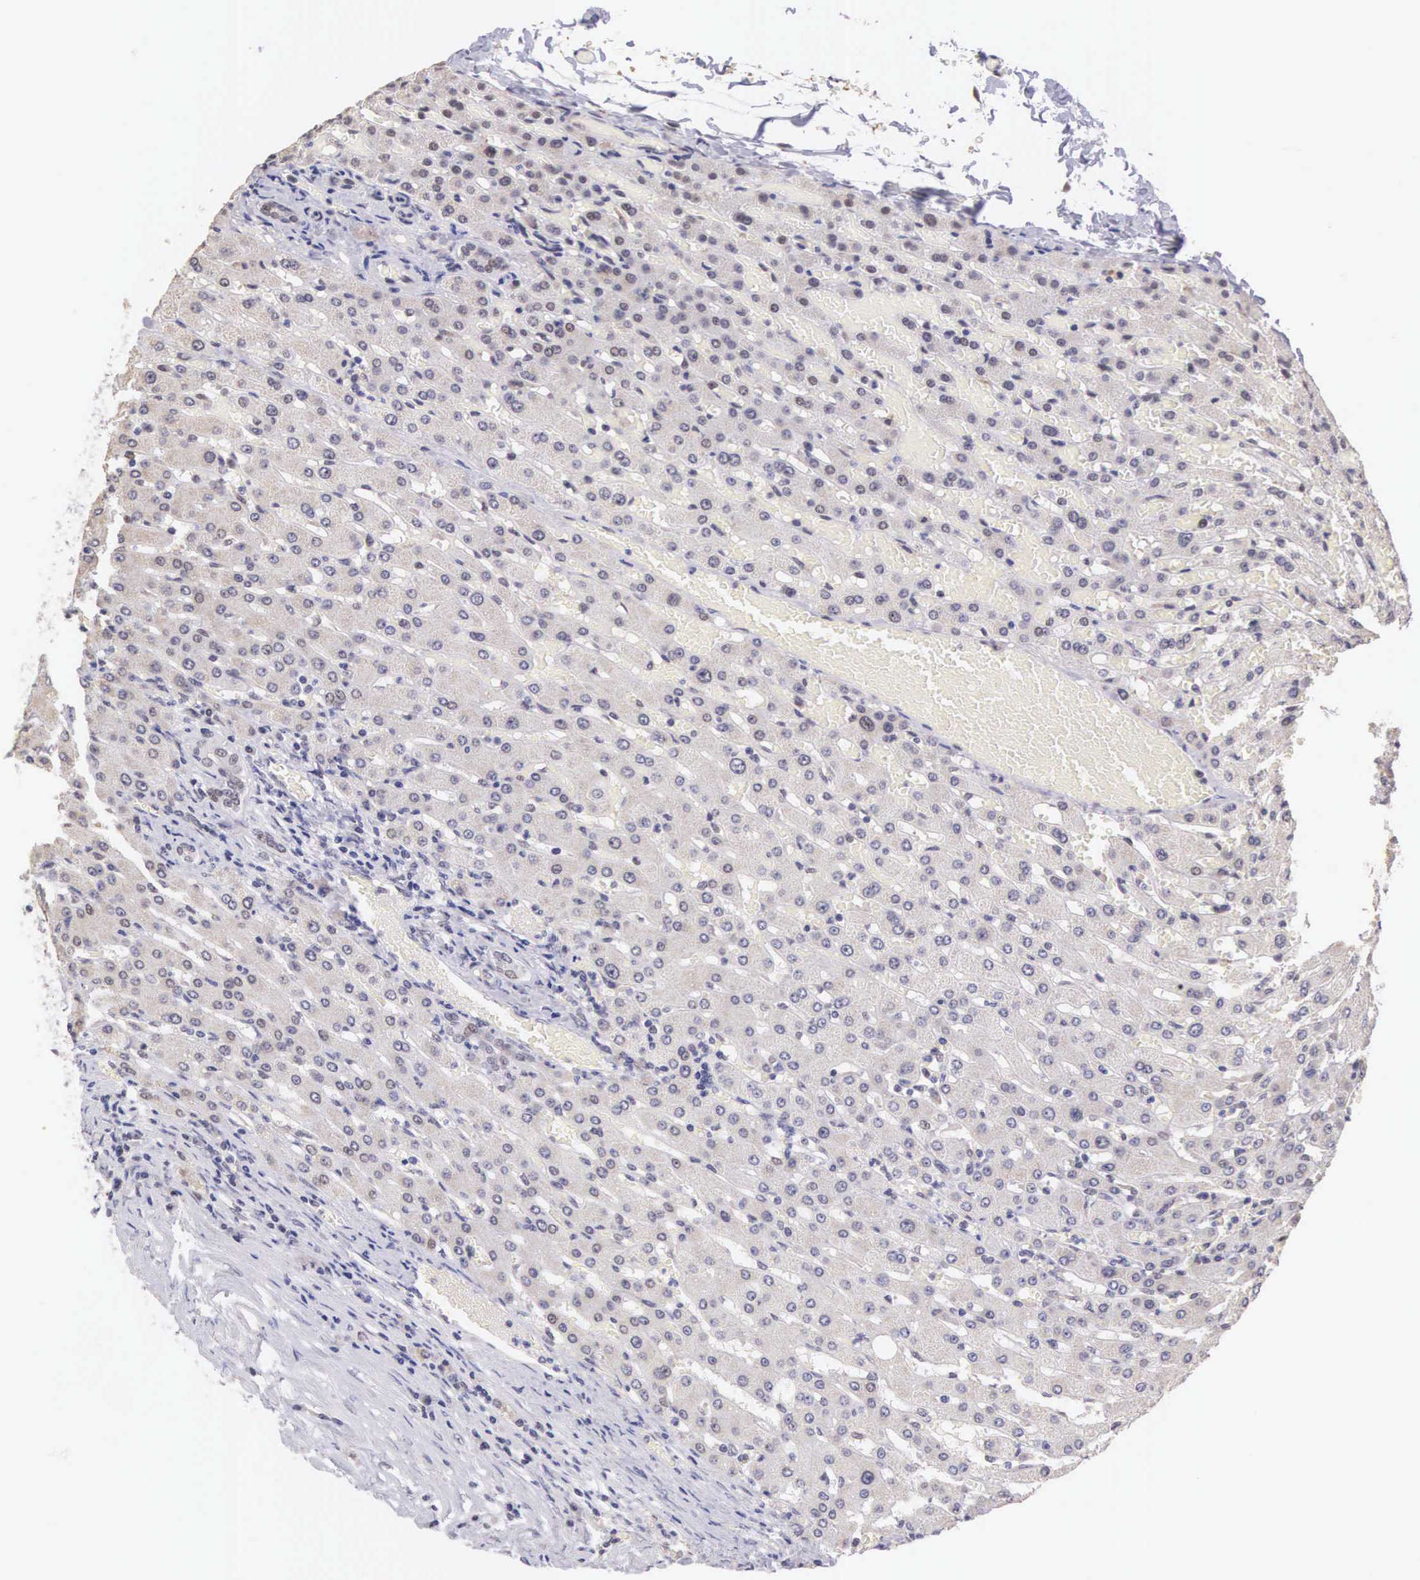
{"staining": {"intensity": "negative", "quantity": "none", "location": "none"}, "tissue": "liver", "cell_type": "Cholangiocytes", "image_type": "normal", "snomed": [{"axis": "morphology", "description": "Normal tissue, NOS"}, {"axis": "topography", "description": "Liver"}], "caption": "The micrograph demonstrates no significant staining in cholangiocytes of liver. Brightfield microscopy of immunohistochemistry stained with DAB (3,3'-diaminobenzidine) (brown) and hematoxylin (blue), captured at high magnification.", "gene": "HMGXB4", "patient": {"sex": "female", "age": 30}}